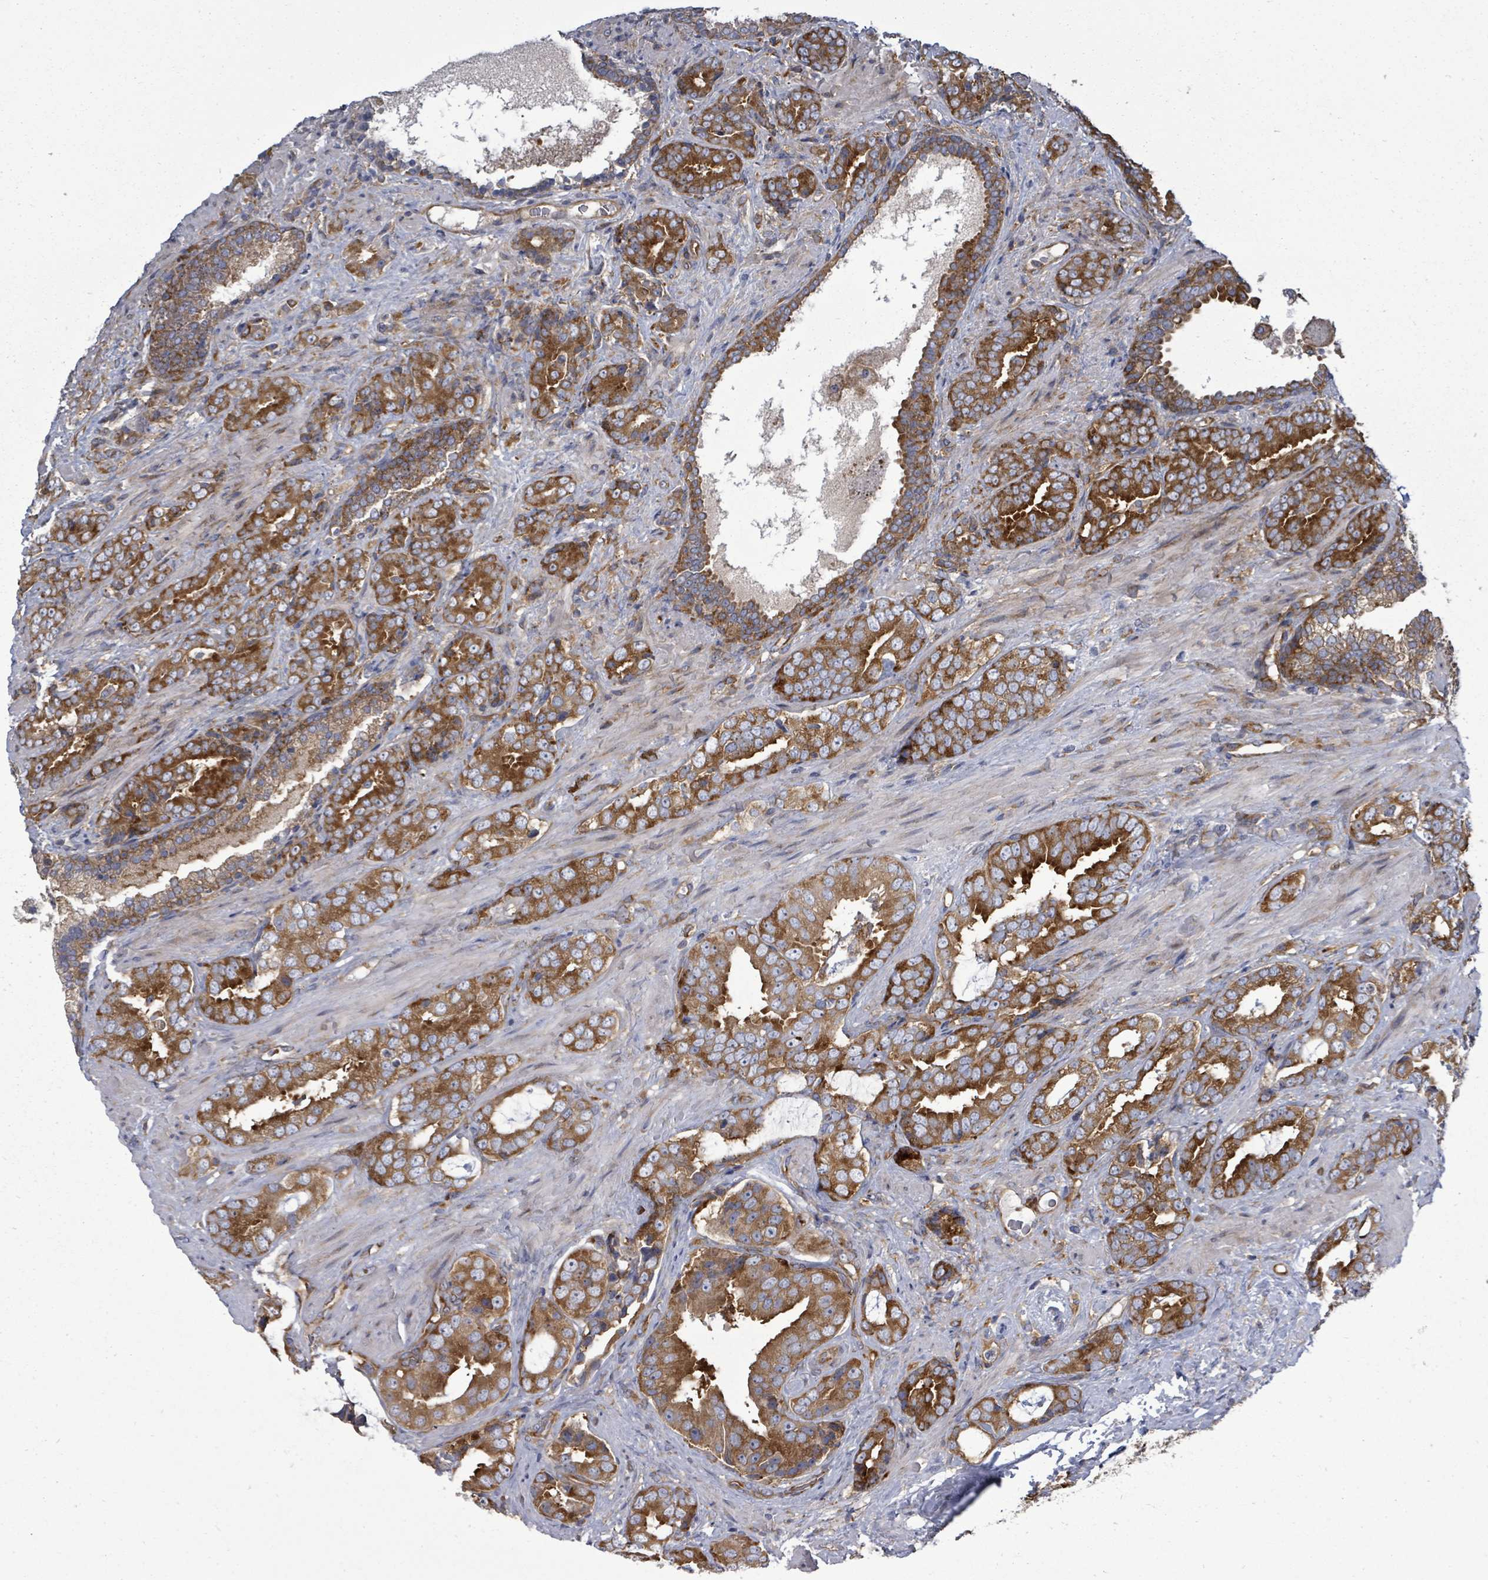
{"staining": {"intensity": "strong", "quantity": ">75%", "location": "cytoplasmic/membranous"}, "tissue": "prostate cancer", "cell_type": "Tumor cells", "image_type": "cancer", "snomed": [{"axis": "morphology", "description": "Adenocarcinoma, High grade"}, {"axis": "topography", "description": "Prostate"}], "caption": "The immunohistochemical stain highlights strong cytoplasmic/membranous expression in tumor cells of prostate cancer tissue.", "gene": "EIF3C", "patient": {"sex": "male", "age": 71}}